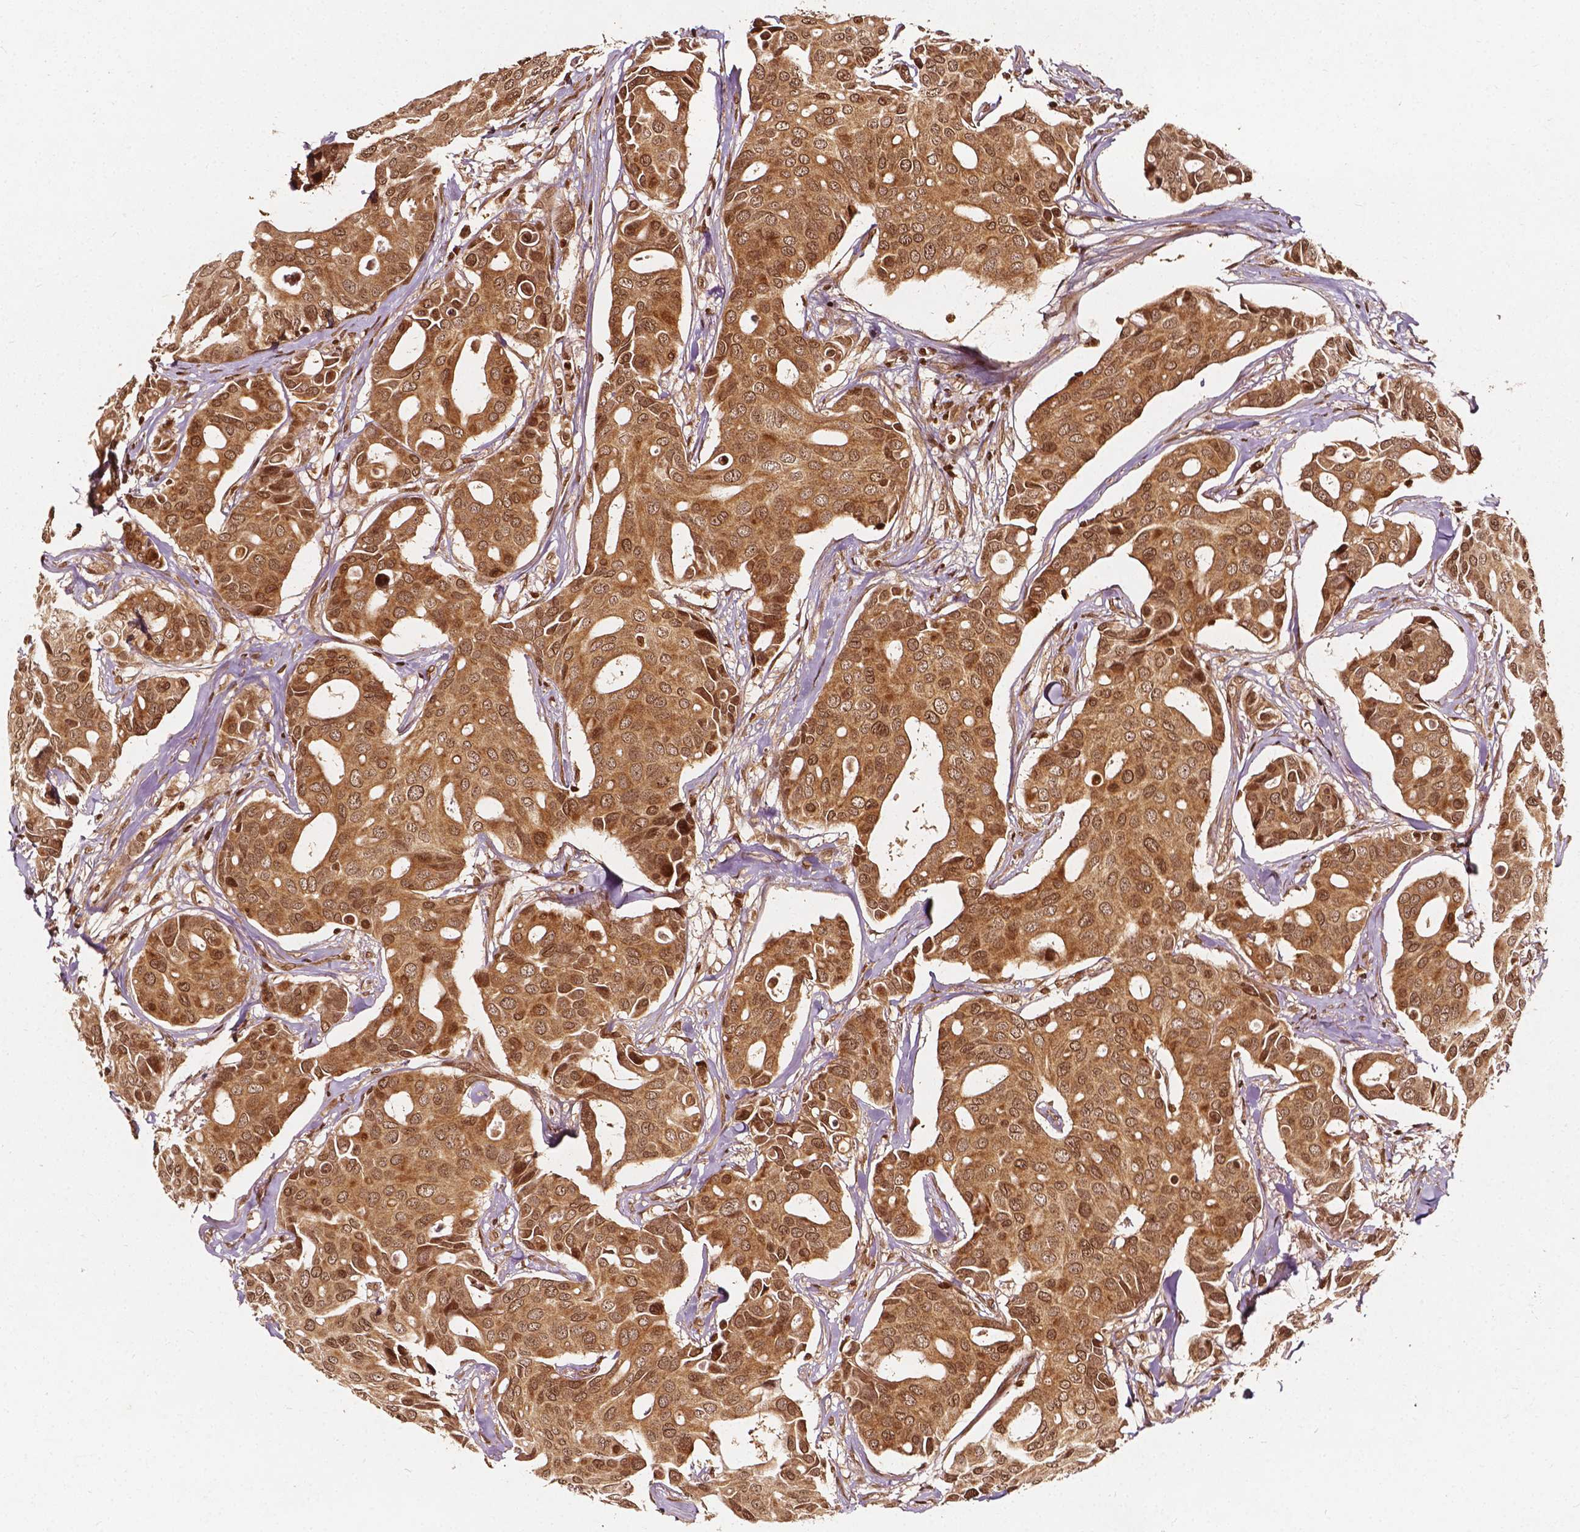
{"staining": {"intensity": "moderate", "quantity": ">75%", "location": "cytoplasmic/membranous,nuclear"}, "tissue": "breast cancer", "cell_type": "Tumor cells", "image_type": "cancer", "snomed": [{"axis": "morphology", "description": "Duct carcinoma"}, {"axis": "topography", "description": "Breast"}], "caption": "This is an image of immunohistochemistry staining of intraductal carcinoma (breast), which shows moderate expression in the cytoplasmic/membranous and nuclear of tumor cells.", "gene": "H3C14", "patient": {"sex": "female", "age": 54}}